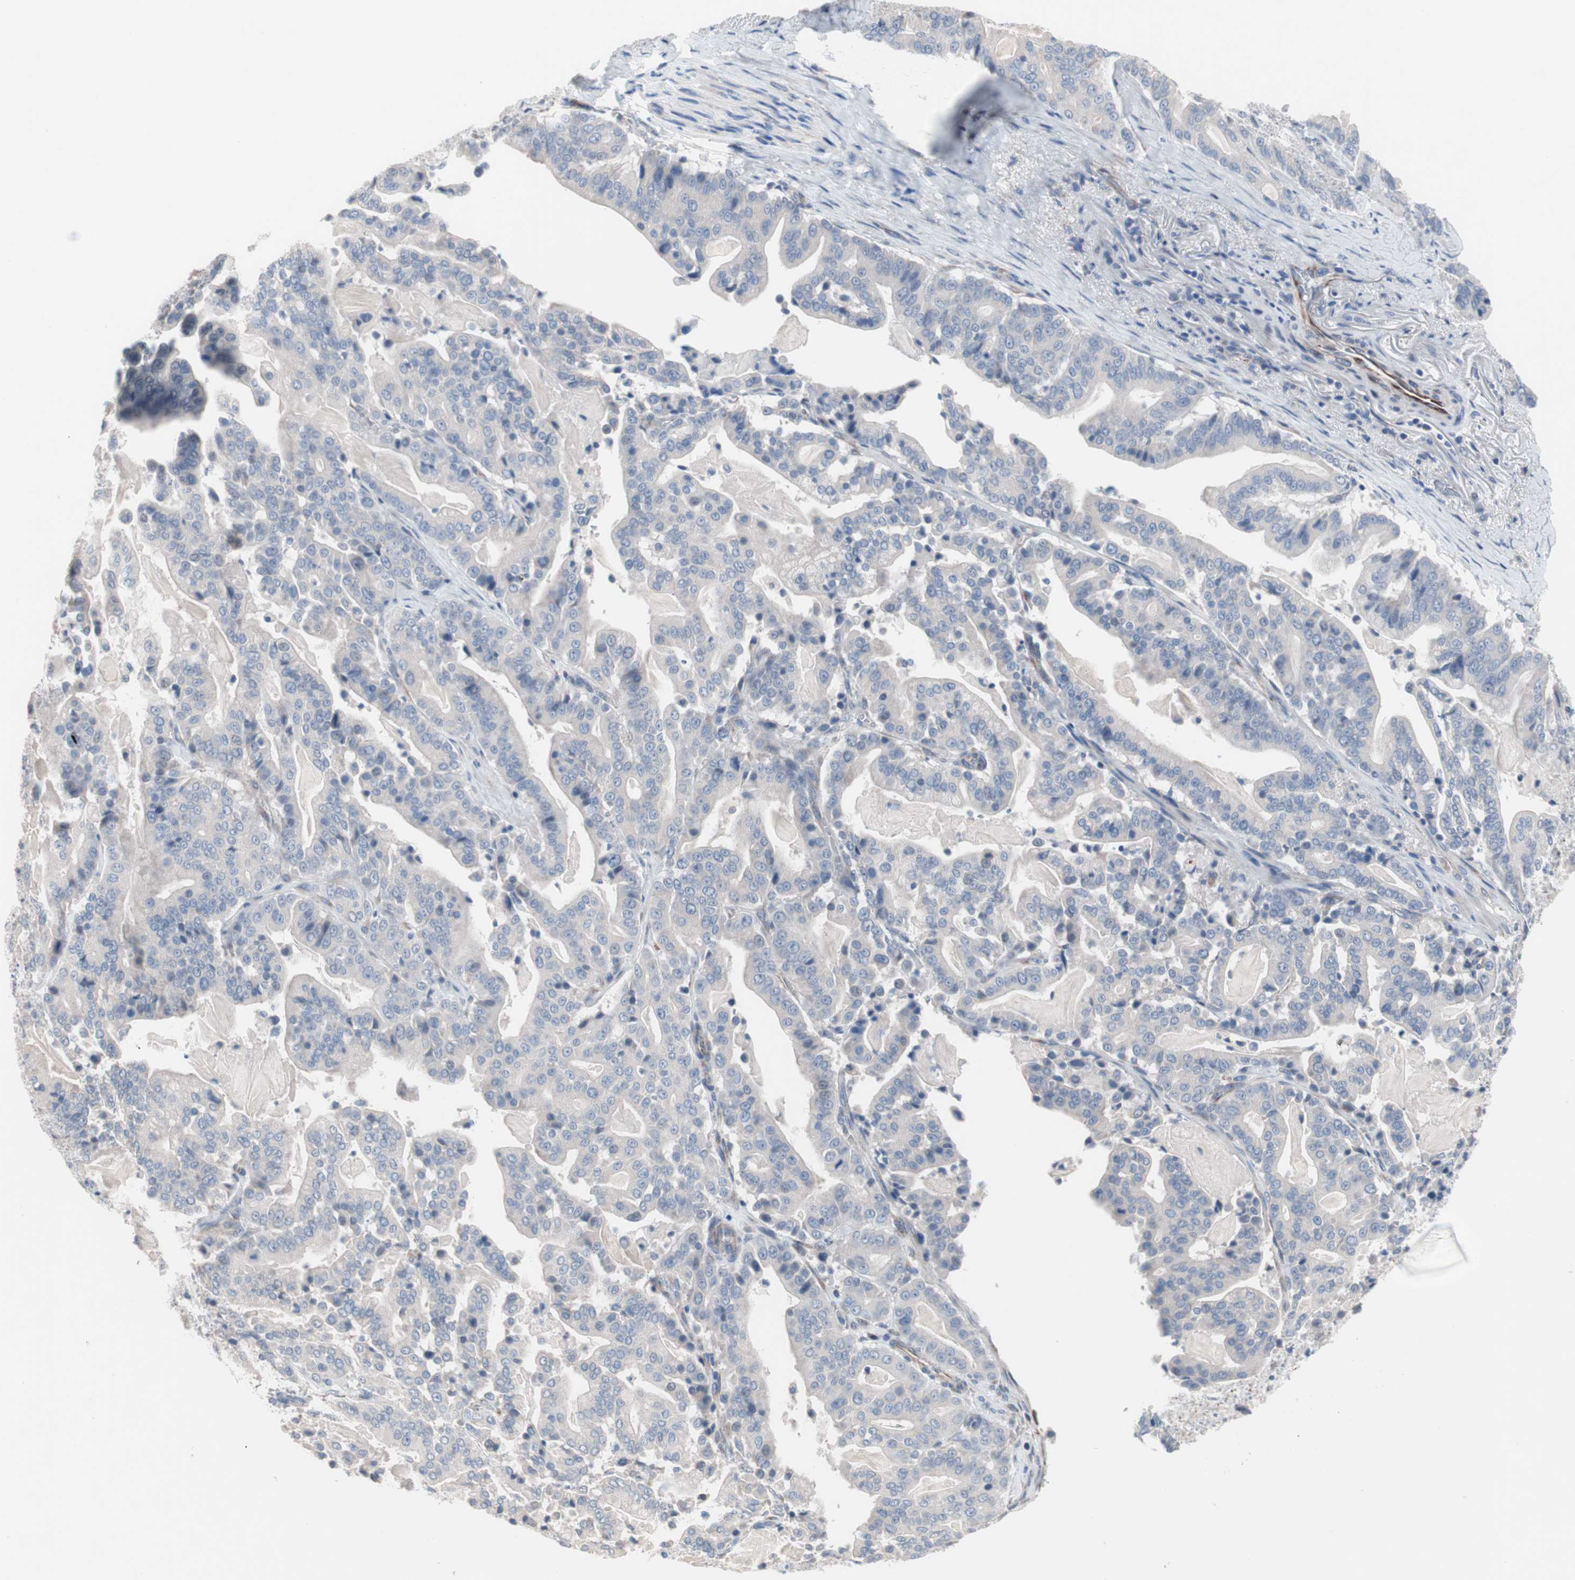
{"staining": {"intensity": "negative", "quantity": "none", "location": "none"}, "tissue": "pancreatic cancer", "cell_type": "Tumor cells", "image_type": "cancer", "snomed": [{"axis": "morphology", "description": "Adenocarcinoma, NOS"}, {"axis": "topography", "description": "Pancreas"}], "caption": "Tumor cells are negative for brown protein staining in pancreatic cancer.", "gene": "ULBP1", "patient": {"sex": "male", "age": 63}}